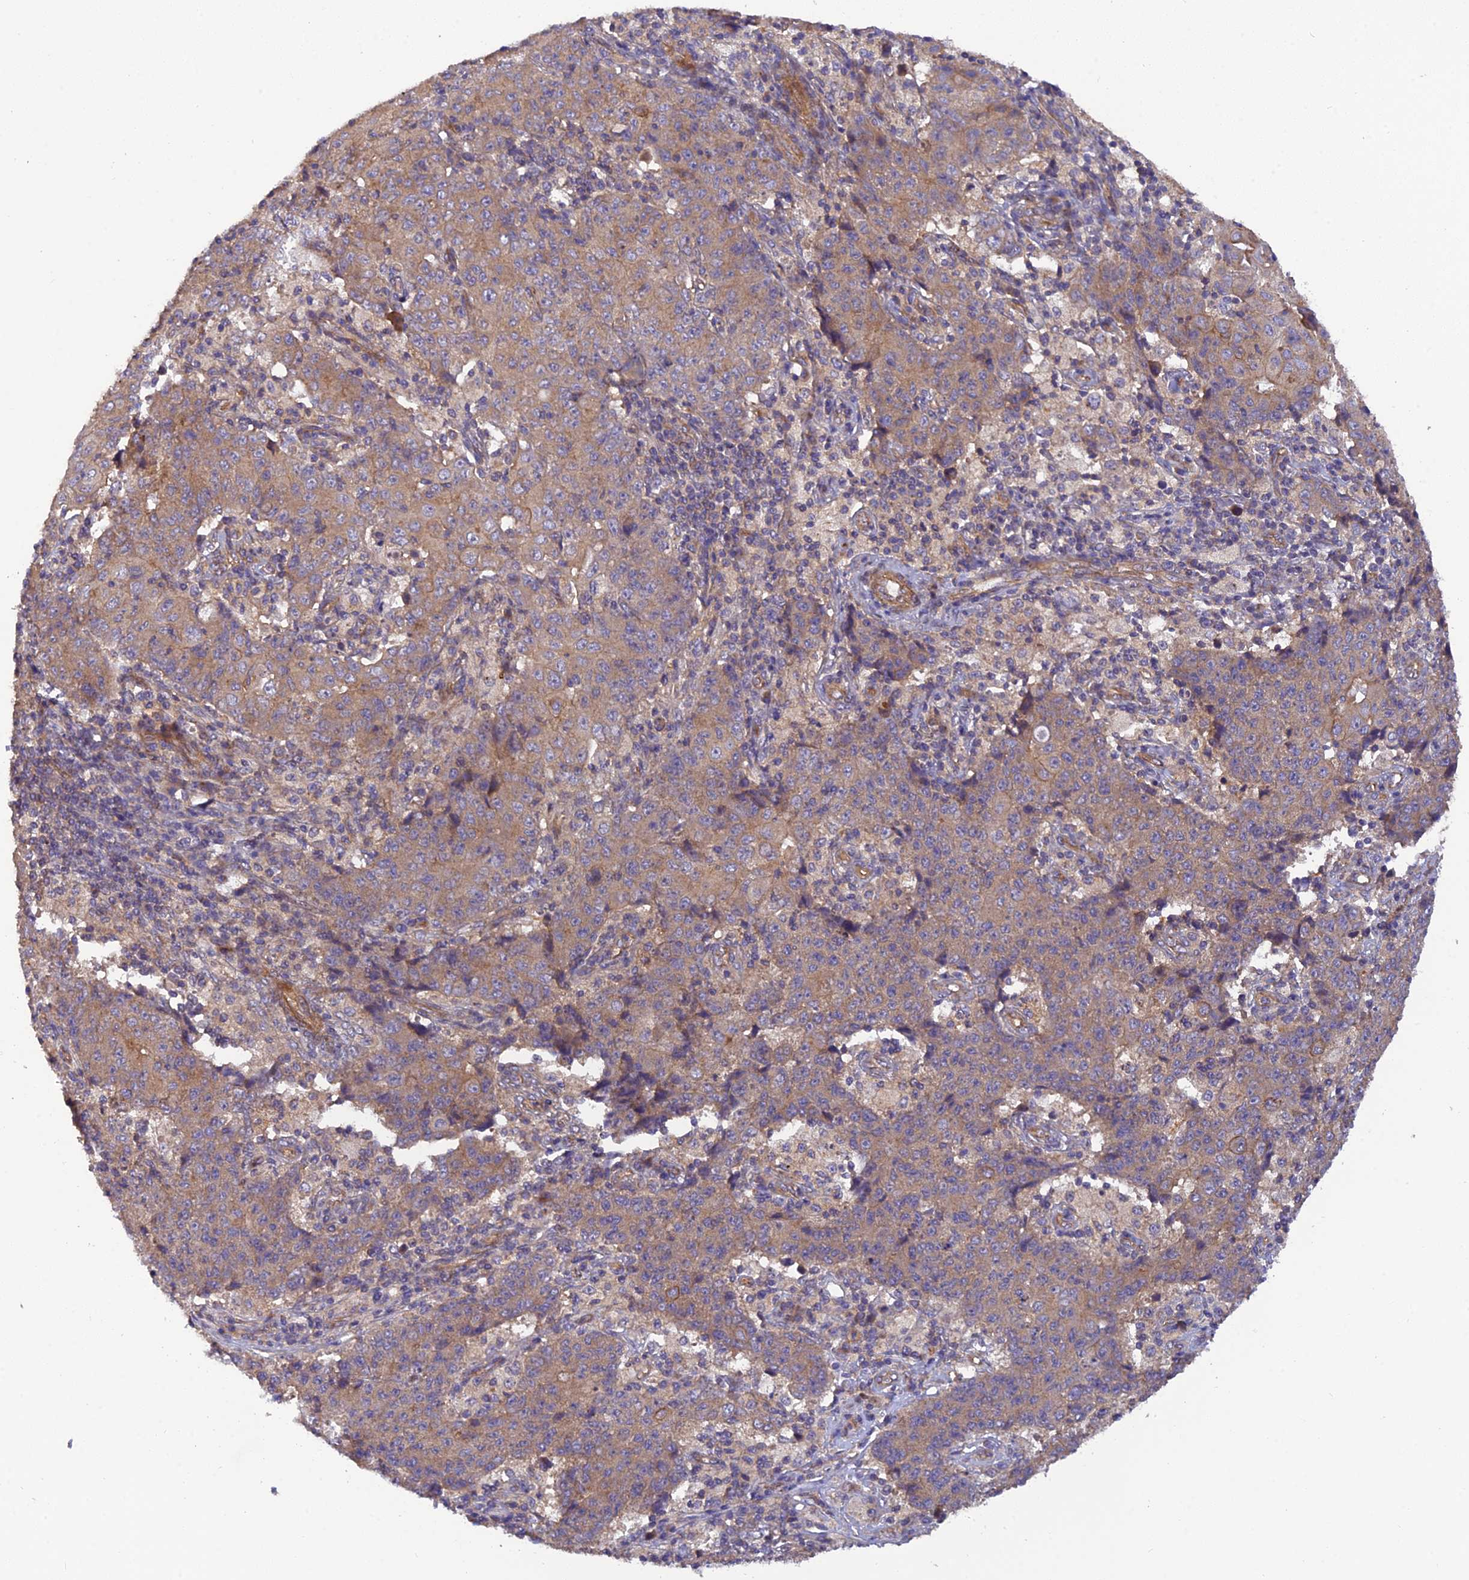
{"staining": {"intensity": "moderate", "quantity": ">75%", "location": "cytoplasmic/membranous"}, "tissue": "ovarian cancer", "cell_type": "Tumor cells", "image_type": "cancer", "snomed": [{"axis": "morphology", "description": "Carcinoma, endometroid"}, {"axis": "topography", "description": "Ovary"}], "caption": "High-power microscopy captured an immunohistochemistry (IHC) histopathology image of ovarian endometroid carcinoma, revealing moderate cytoplasmic/membranous positivity in about >75% of tumor cells.", "gene": "ADAMTS15", "patient": {"sex": "female", "age": 42}}